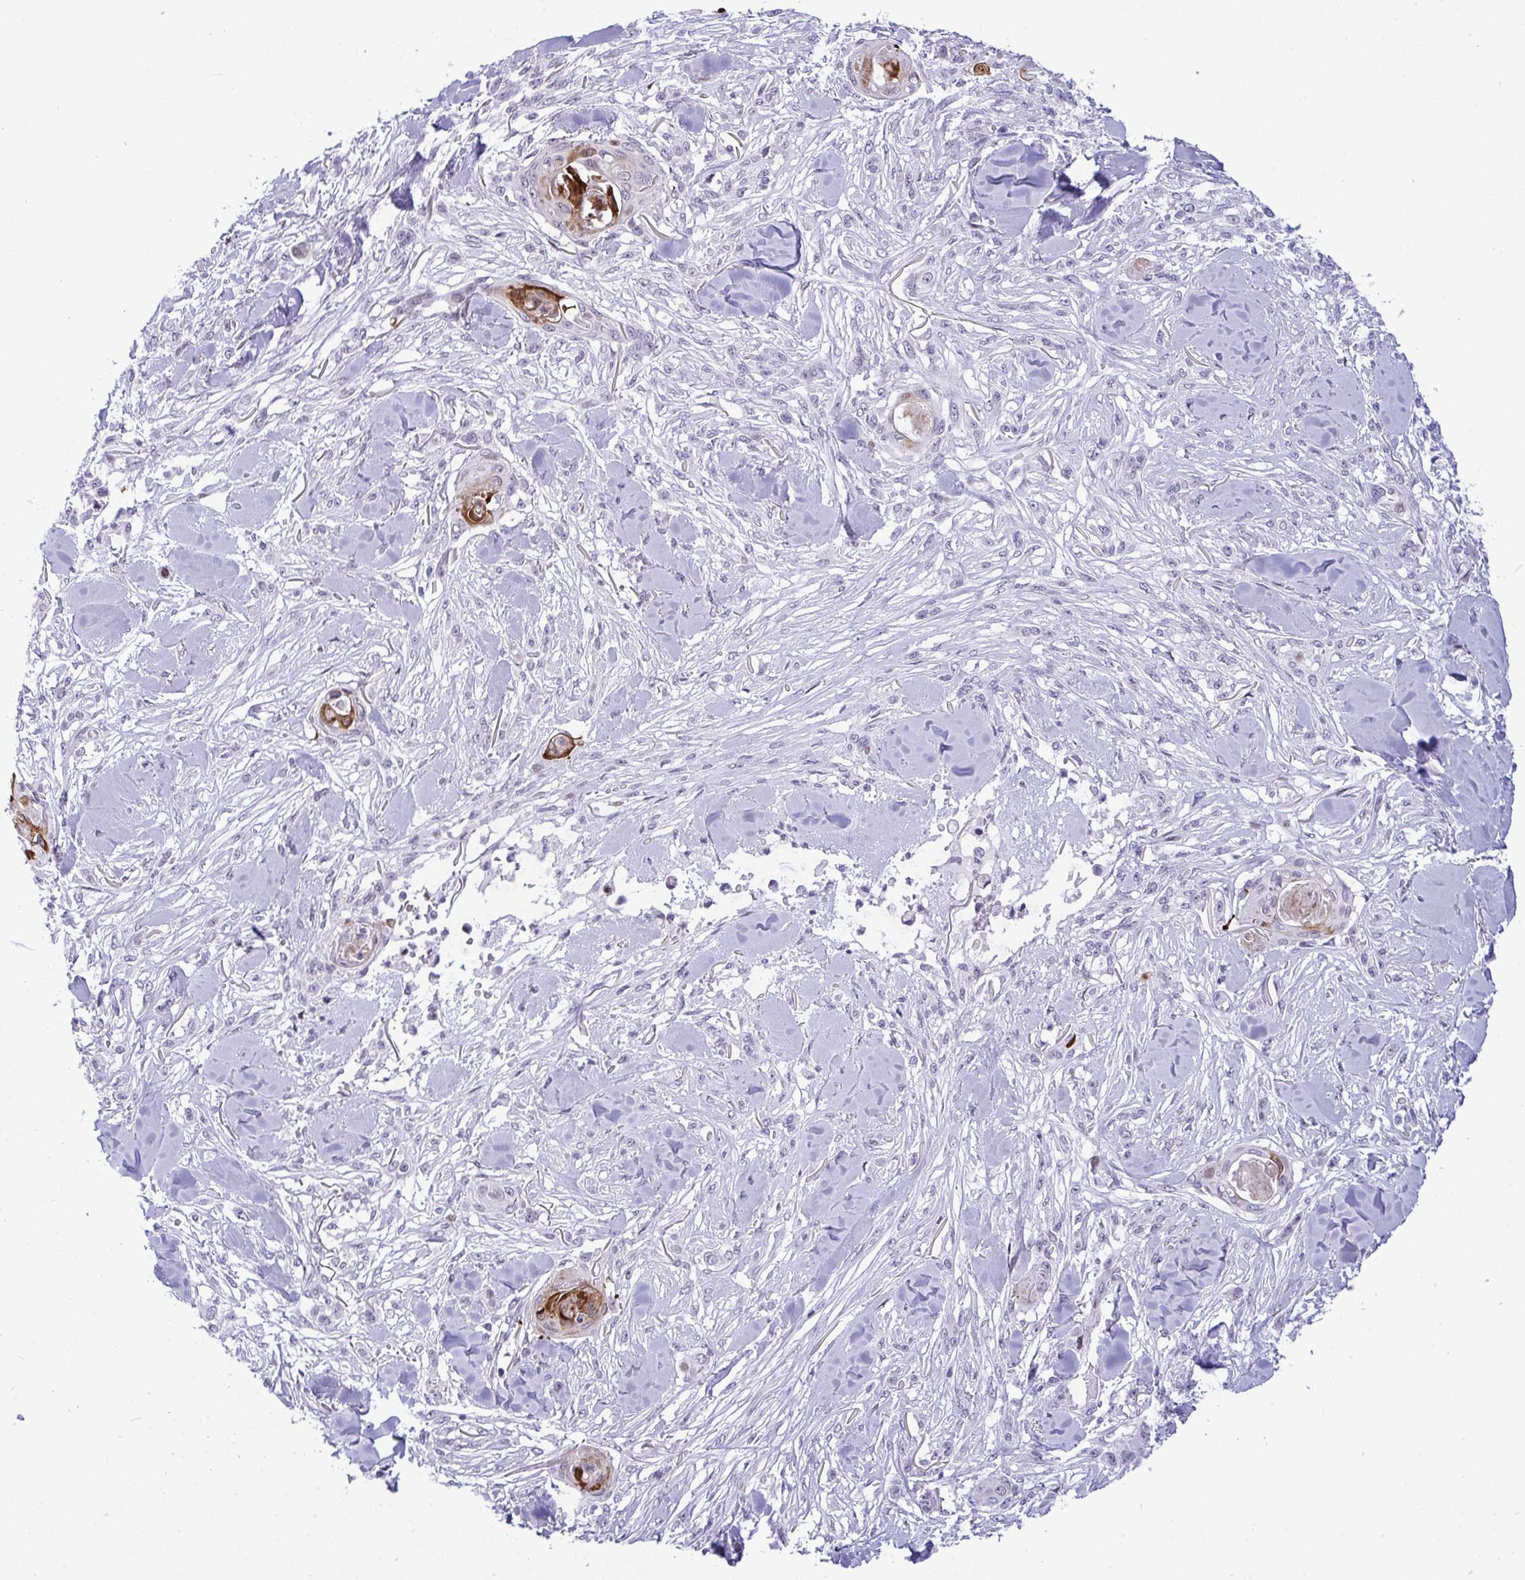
{"staining": {"intensity": "negative", "quantity": "none", "location": "none"}, "tissue": "skin cancer", "cell_type": "Tumor cells", "image_type": "cancer", "snomed": [{"axis": "morphology", "description": "Squamous cell carcinoma, NOS"}, {"axis": "topography", "description": "Skin"}], "caption": "Squamous cell carcinoma (skin) was stained to show a protein in brown. There is no significant positivity in tumor cells.", "gene": "ZFHX3", "patient": {"sex": "female", "age": 59}}